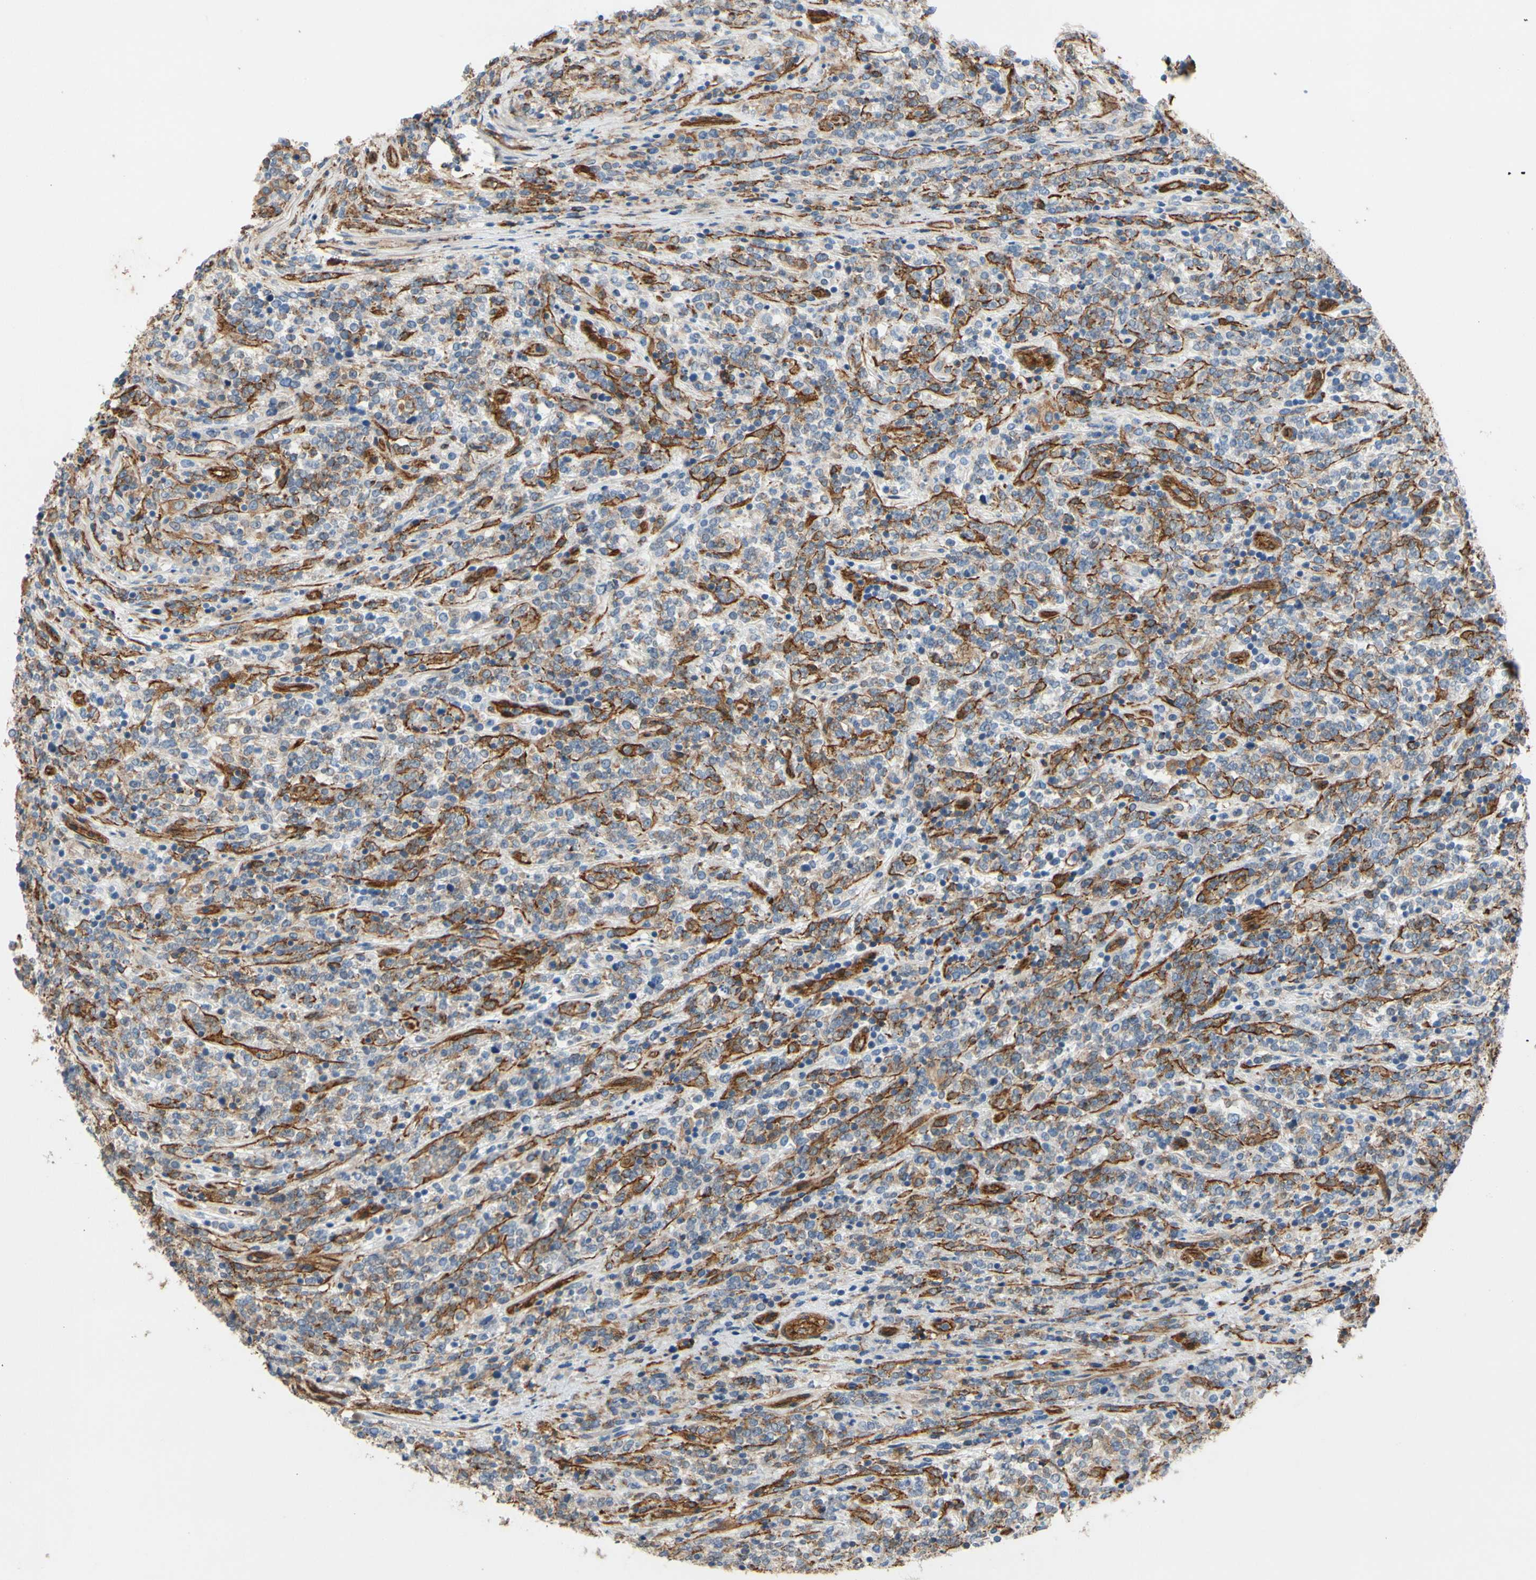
{"staining": {"intensity": "weak", "quantity": "<25%", "location": "cytoplasmic/membranous"}, "tissue": "lymphoma", "cell_type": "Tumor cells", "image_type": "cancer", "snomed": [{"axis": "morphology", "description": "Malignant lymphoma, non-Hodgkin's type, High grade"}, {"axis": "topography", "description": "Soft tissue"}], "caption": "An immunohistochemistry photomicrograph of lymphoma is shown. There is no staining in tumor cells of lymphoma. (DAB immunohistochemistry (IHC) with hematoxylin counter stain).", "gene": "CTTNBP2", "patient": {"sex": "male", "age": 18}}